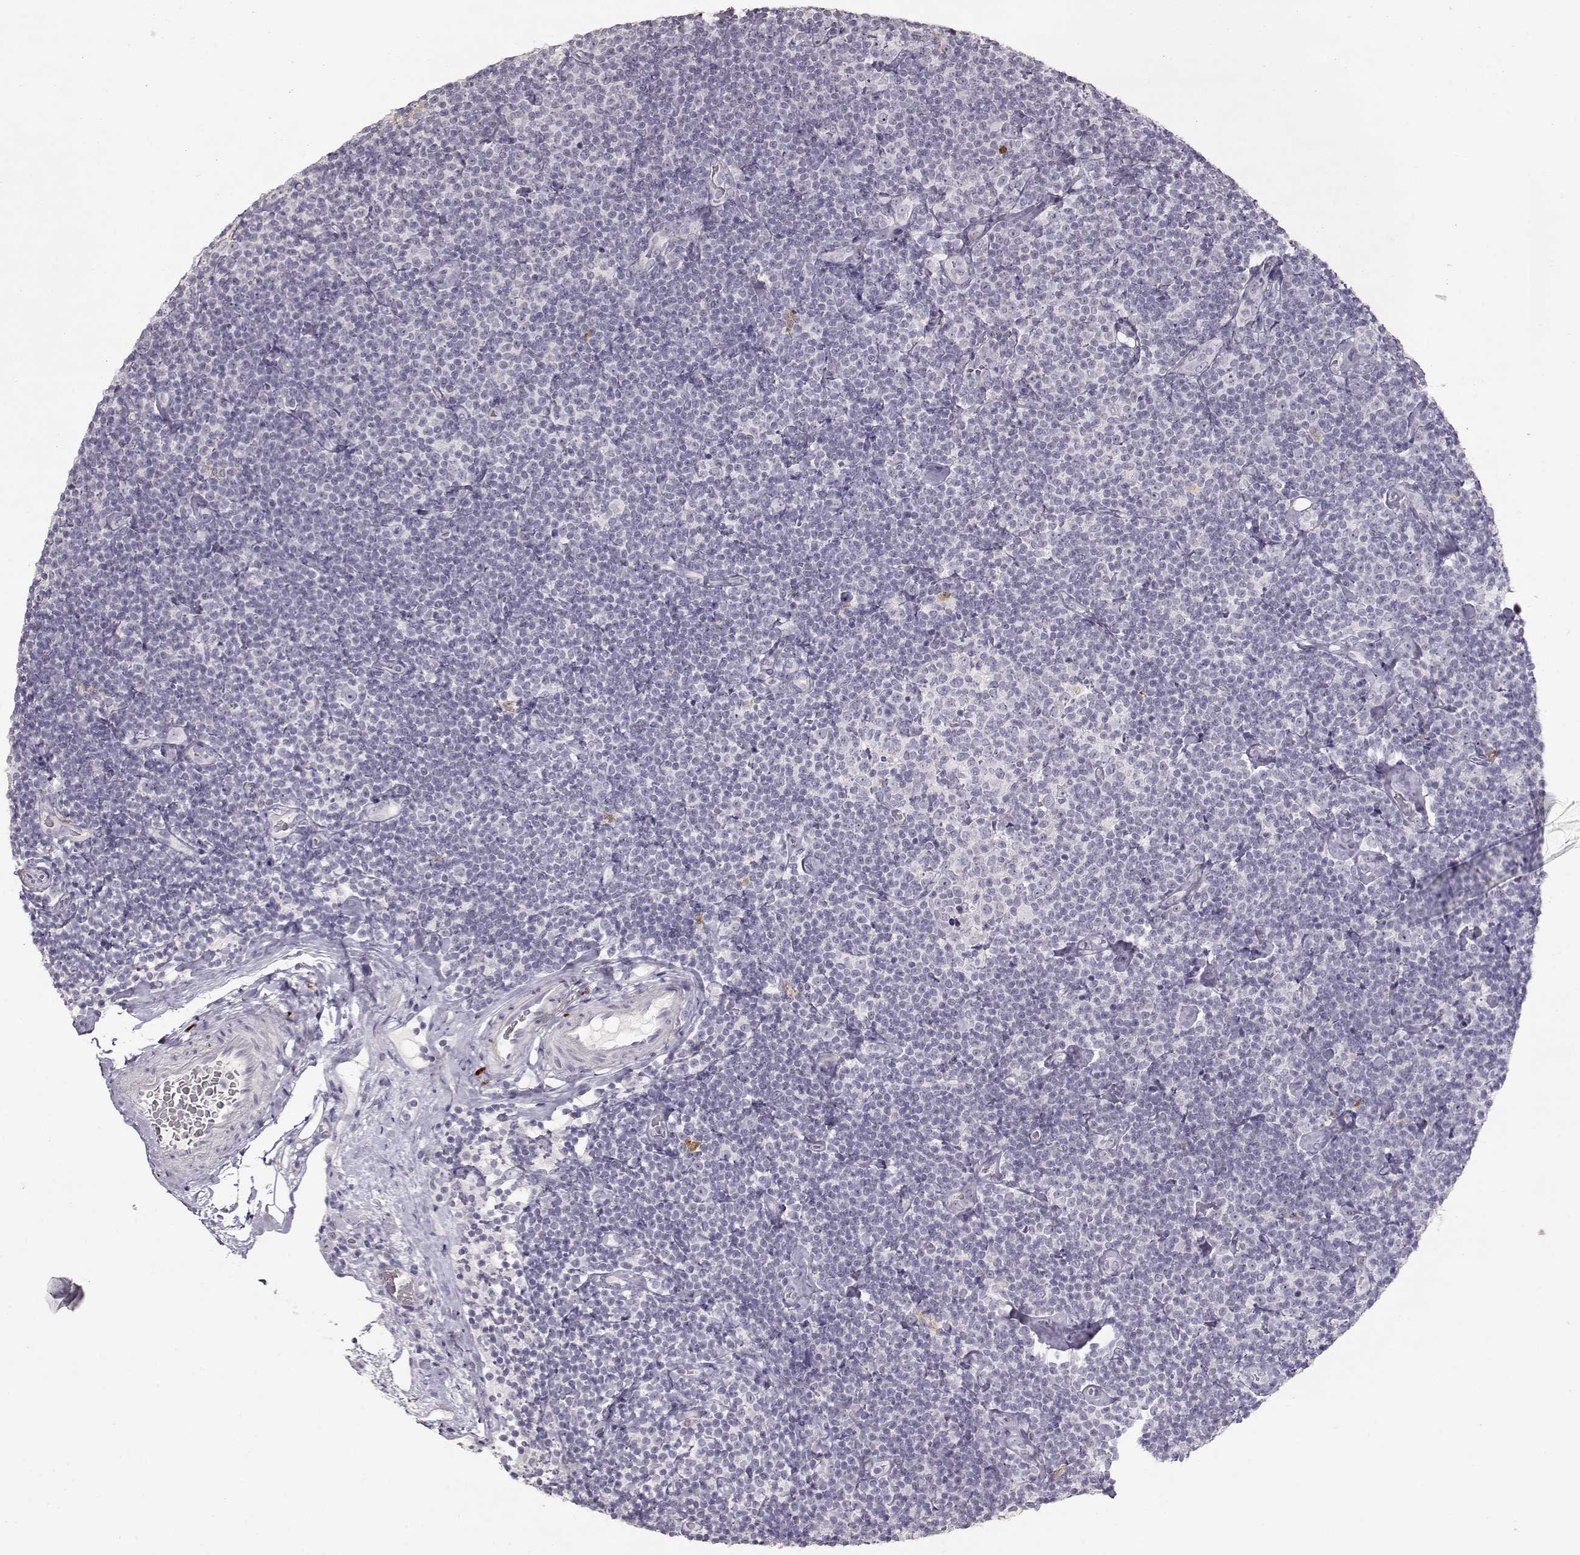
{"staining": {"intensity": "negative", "quantity": "none", "location": "none"}, "tissue": "lymphoma", "cell_type": "Tumor cells", "image_type": "cancer", "snomed": [{"axis": "morphology", "description": "Malignant lymphoma, non-Hodgkin's type, Low grade"}, {"axis": "topography", "description": "Lymph node"}], "caption": "Protein analysis of lymphoma exhibits no significant positivity in tumor cells.", "gene": "S100B", "patient": {"sex": "male", "age": 81}}